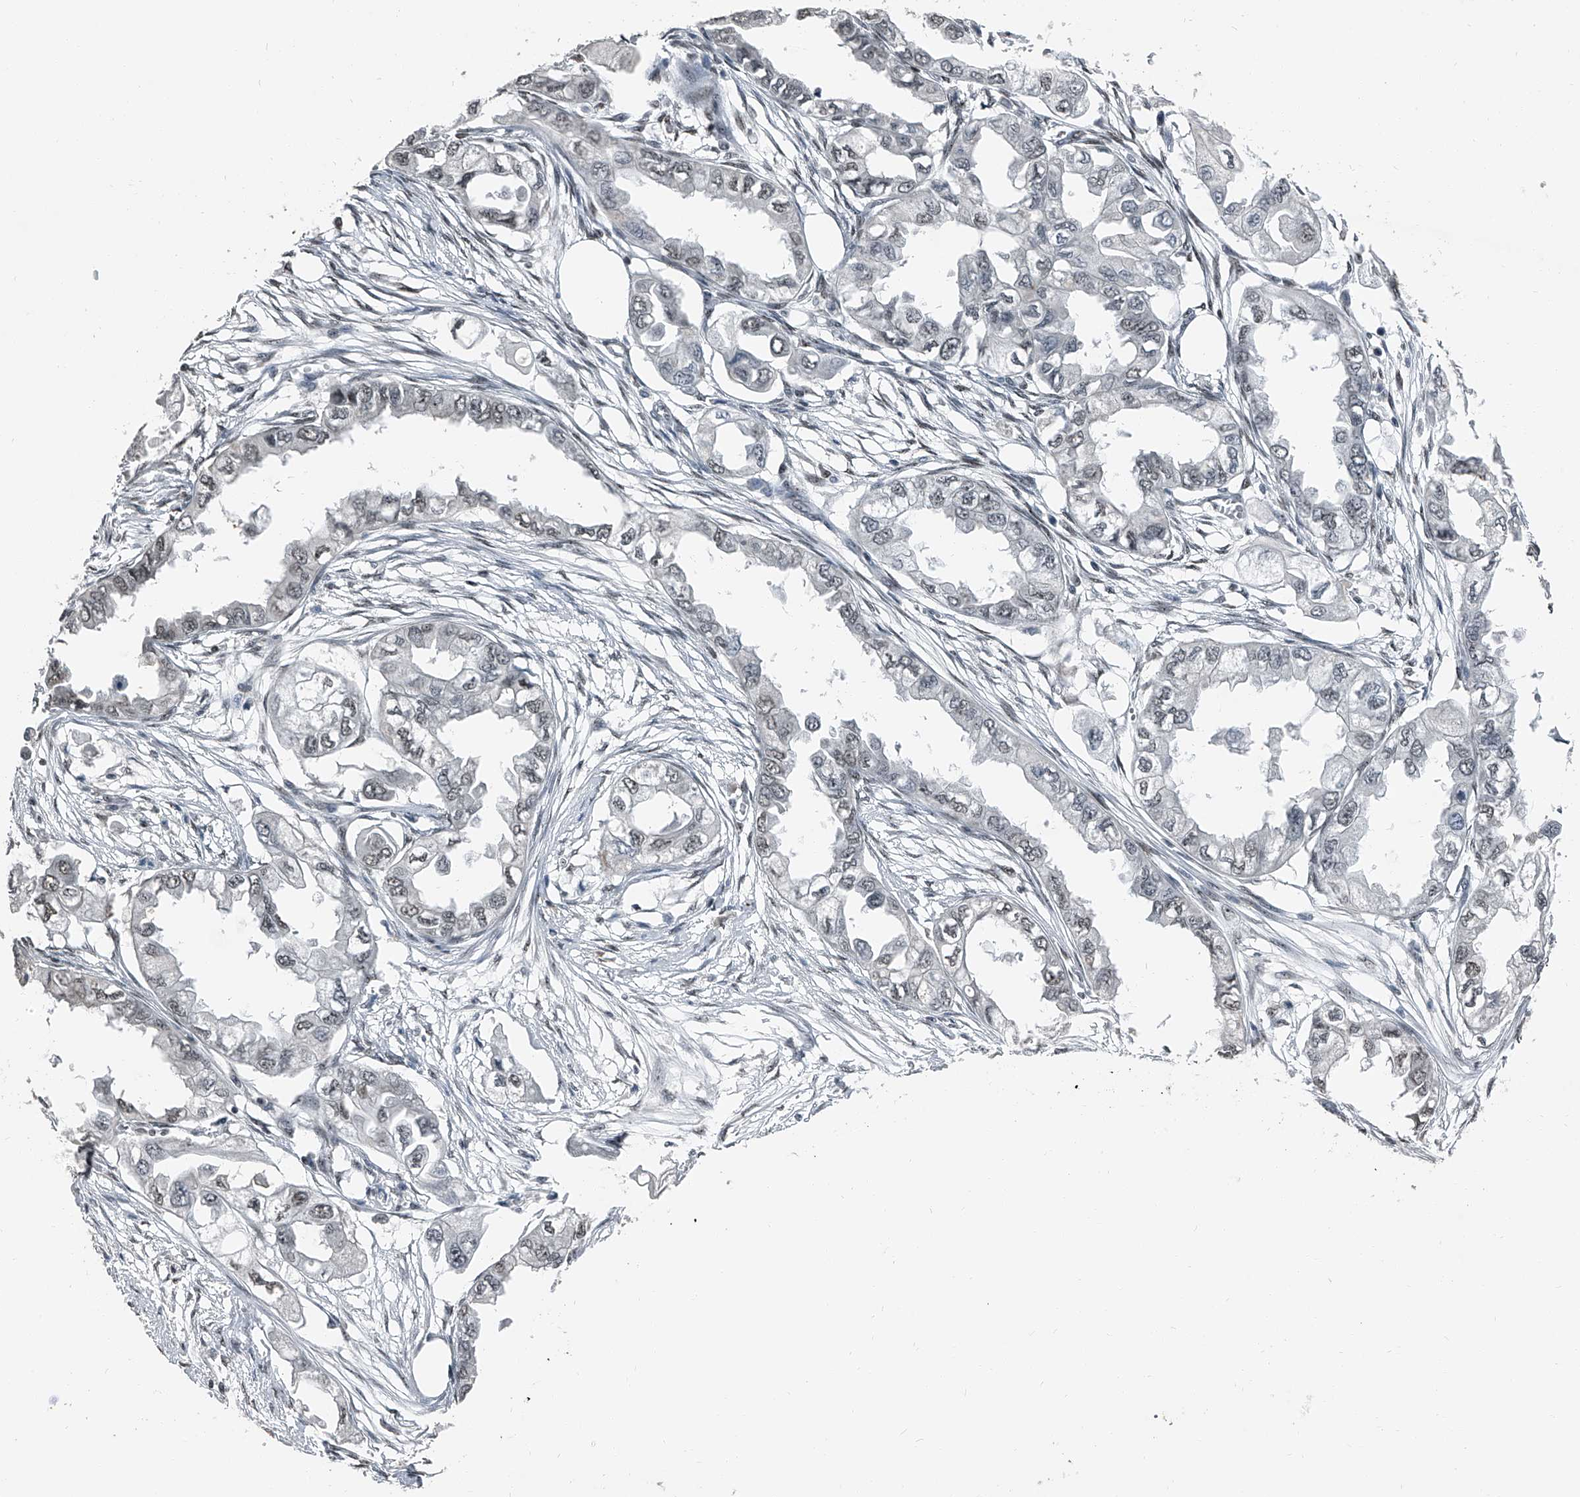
{"staining": {"intensity": "weak", "quantity": "25%-75%", "location": "nuclear"}, "tissue": "endometrial cancer", "cell_type": "Tumor cells", "image_type": "cancer", "snomed": [{"axis": "morphology", "description": "Adenocarcinoma, NOS"}, {"axis": "topography", "description": "Endometrium"}], "caption": "Weak nuclear positivity for a protein is appreciated in approximately 25%-75% of tumor cells of endometrial cancer (adenocarcinoma) using immunohistochemistry (IHC).", "gene": "TCOF1", "patient": {"sex": "female", "age": 67}}